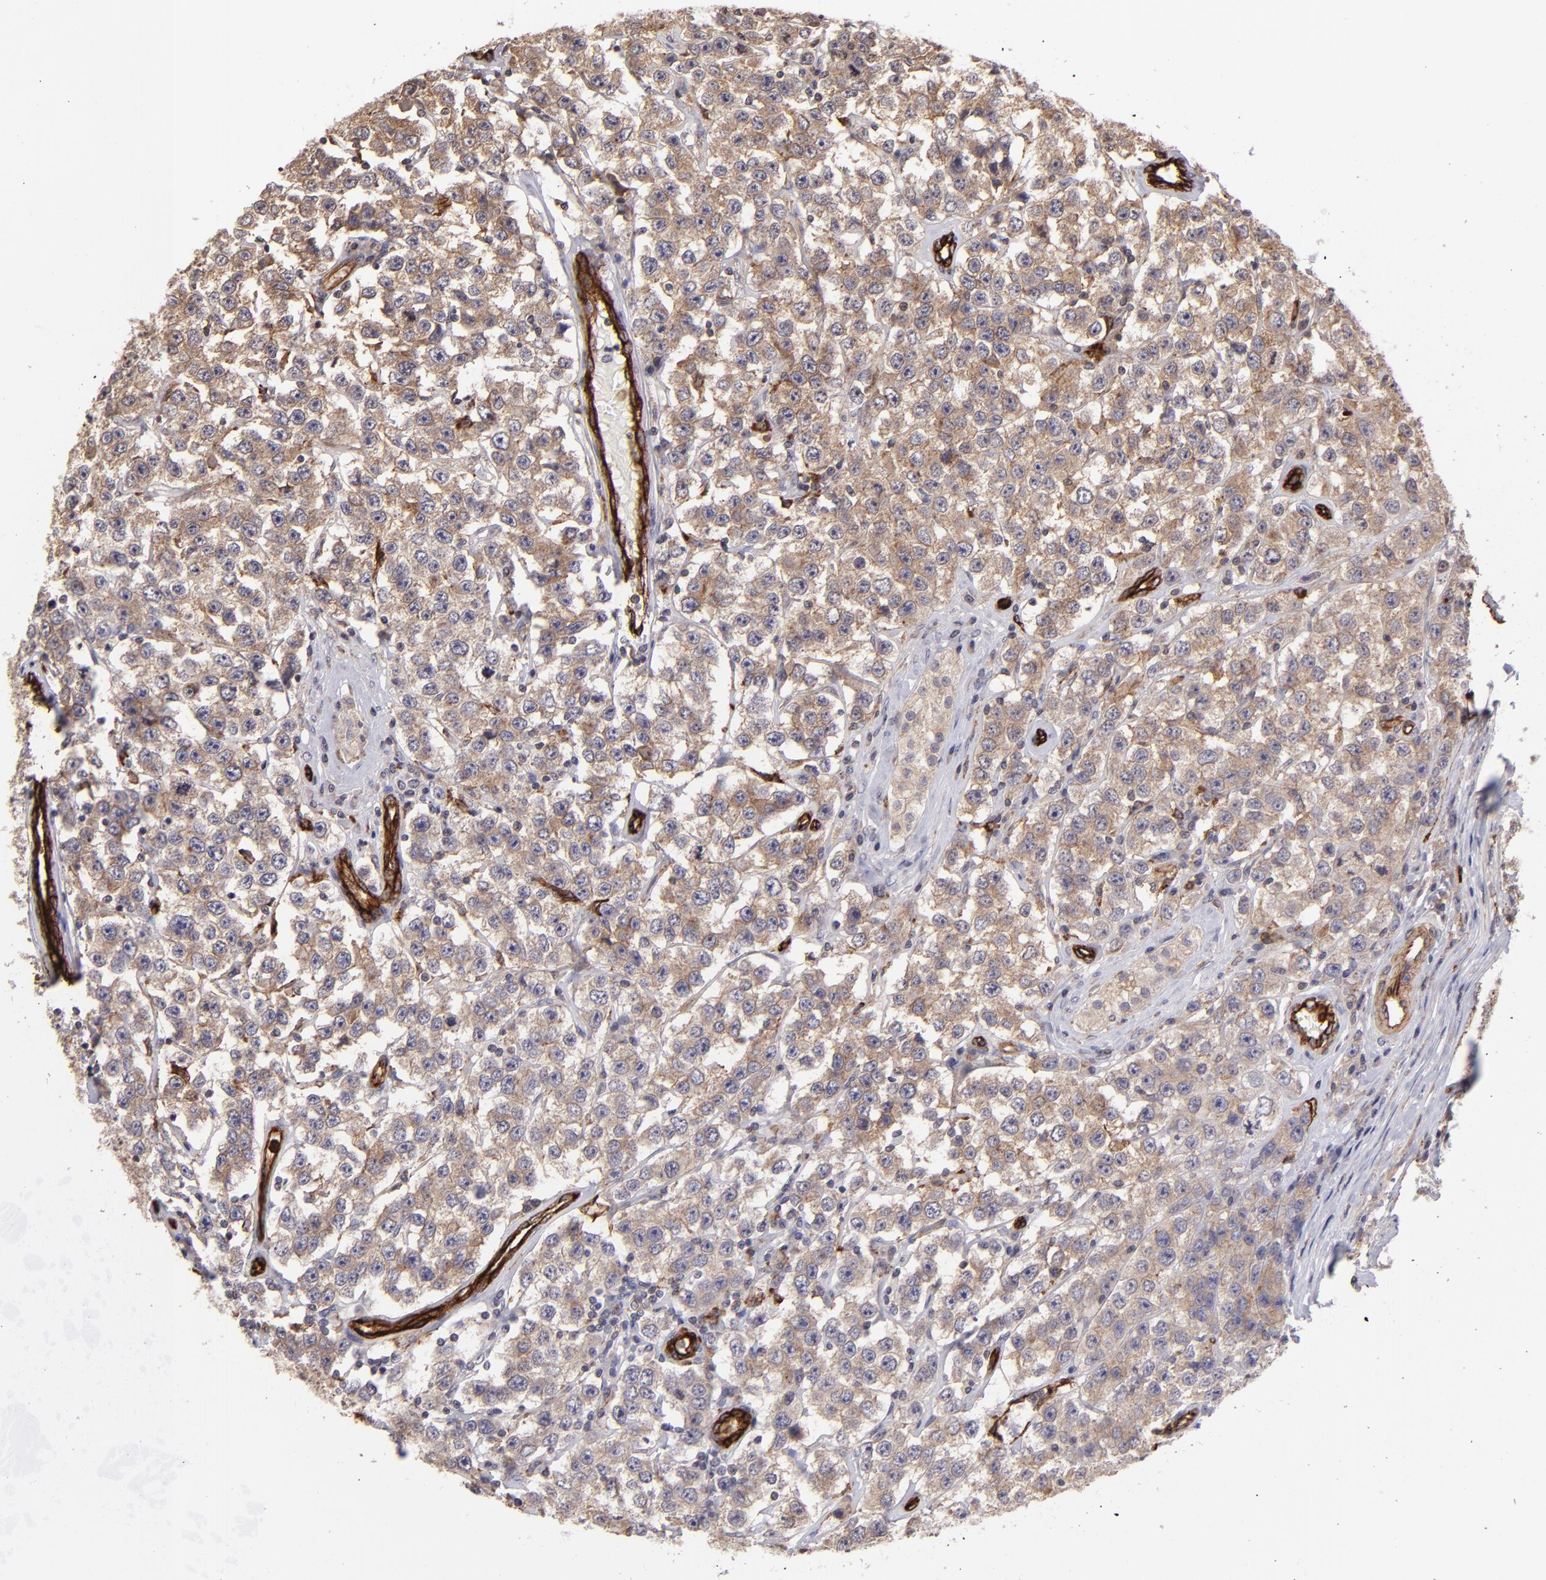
{"staining": {"intensity": "weak", "quantity": ">75%", "location": "cytoplasmic/membranous"}, "tissue": "testis cancer", "cell_type": "Tumor cells", "image_type": "cancer", "snomed": [{"axis": "morphology", "description": "Seminoma, NOS"}, {"axis": "topography", "description": "Testis"}], "caption": "Immunohistochemistry of testis seminoma displays low levels of weak cytoplasmic/membranous staining in about >75% of tumor cells.", "gene": "DYSF", "patient": {"sex": "male", "age": 52}}